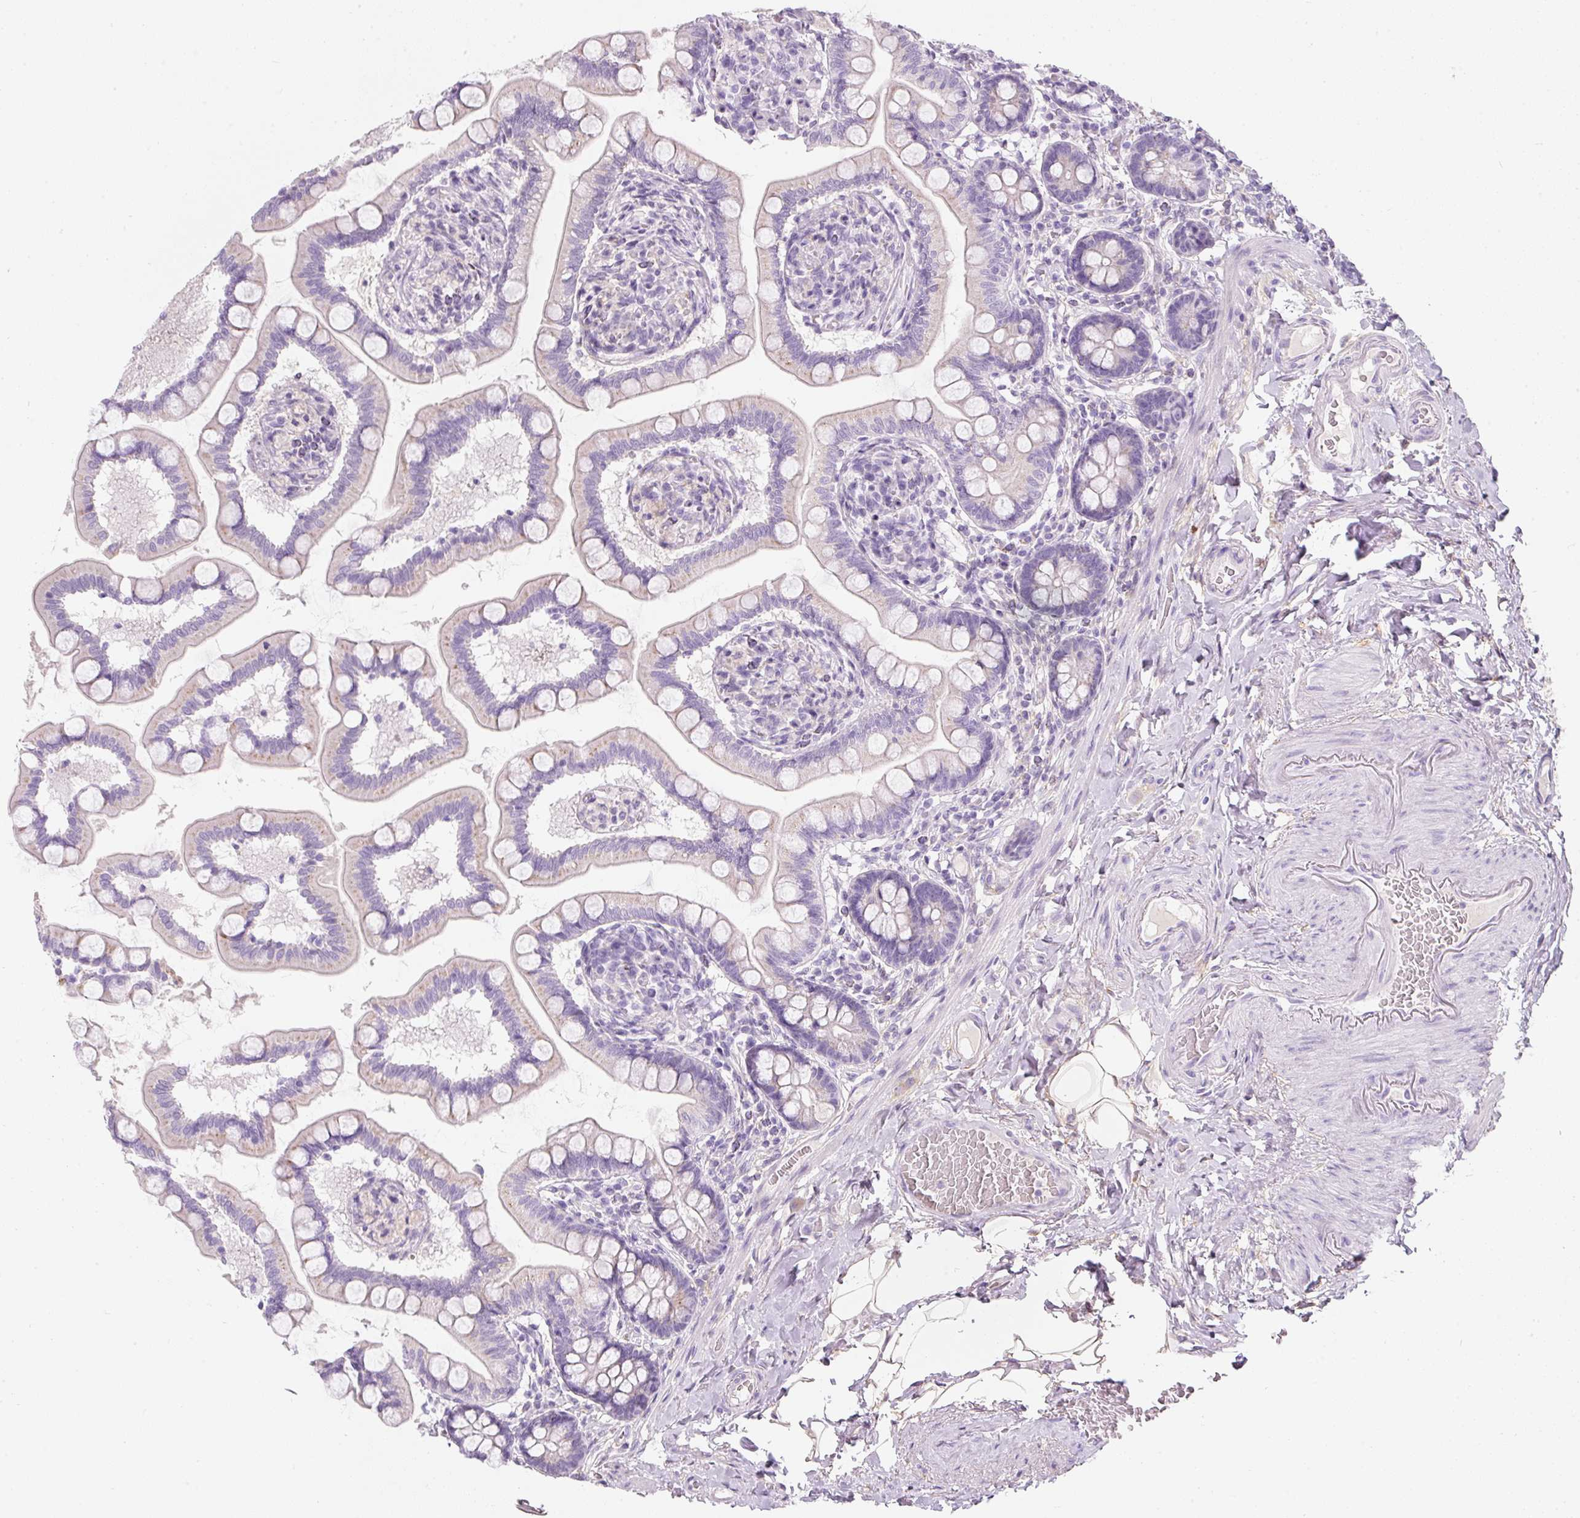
{"staining": {"intensity": "negative", "quantity": "none", "location": "none"}, "tissue": "small intestine", "cell_type": "Glandular cells", "image_type": "normal", "snomed": [{"axis": "morphology", "description": "Normal tissue, NOS"}, {"axis": "topography", "description": "Small intestine"}], "caption": "Human small intestine stained for a protein using immunohistochemistry (IHC) reveals no staining in glandular cells.", "gene": "DNM1", "patient": {"sex": "female", "age": 64}}